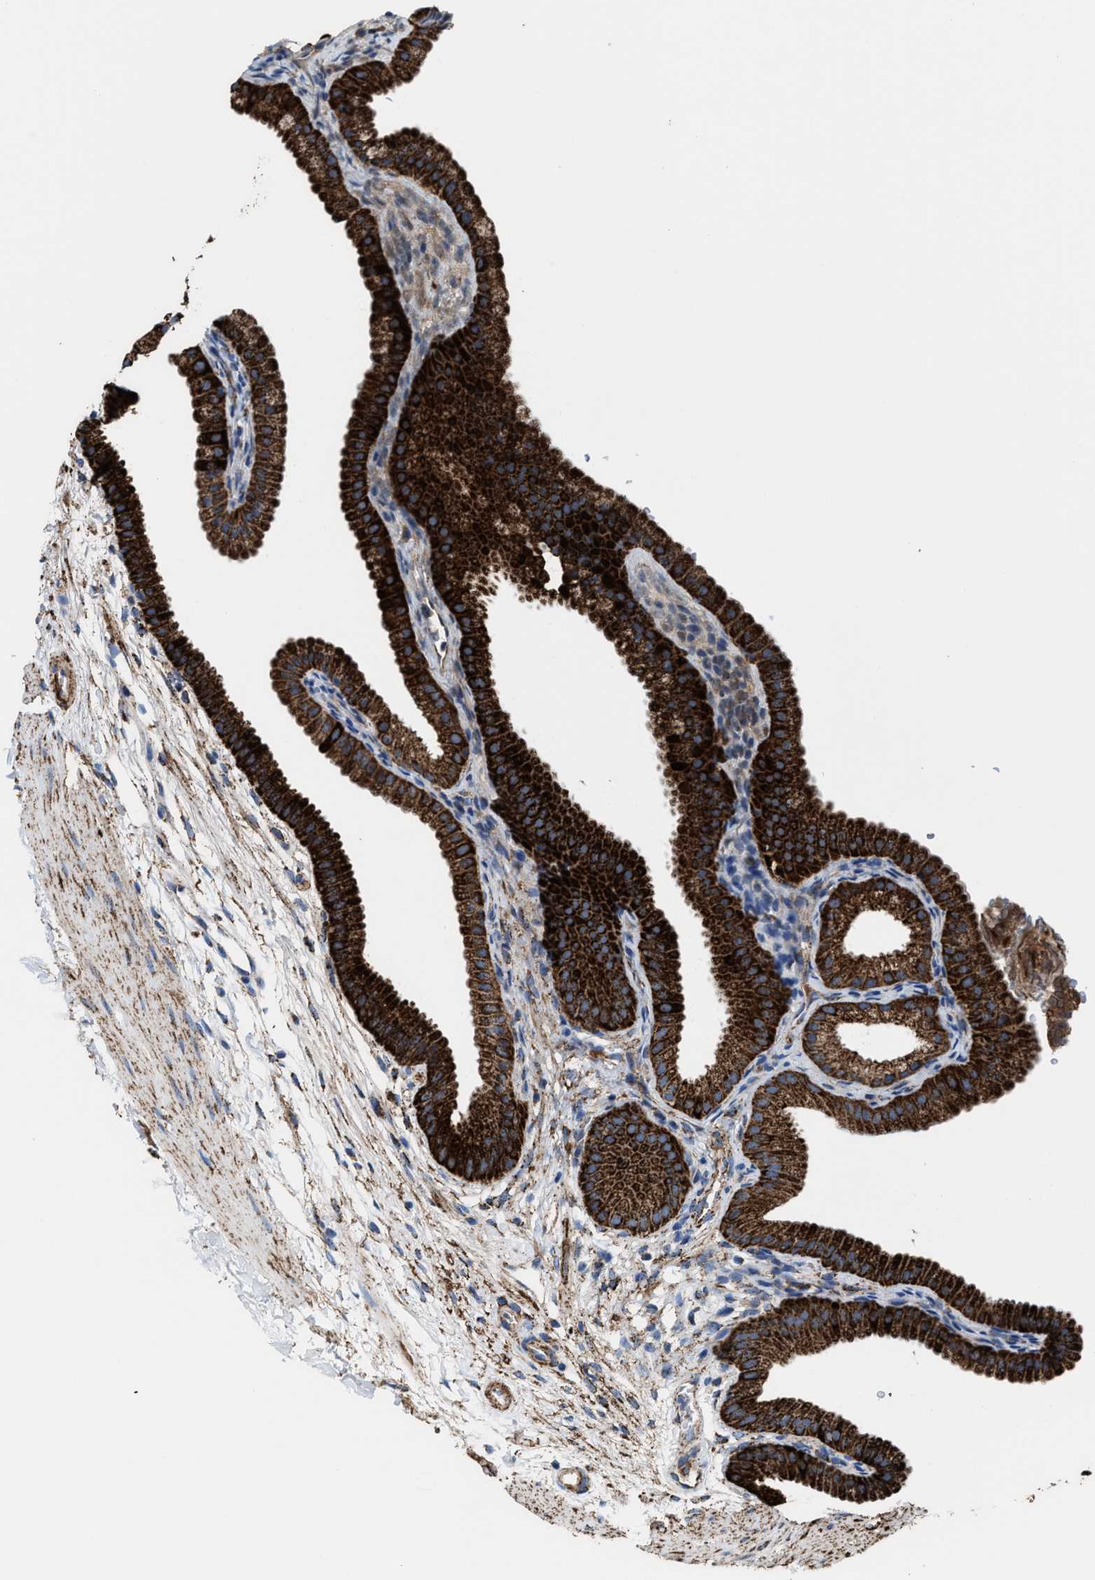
{"staining": {"intensity": "strong", "quantity": ">75%", "location": "cytoplasmic/membranous"}, "tissue": "gallbladder", "cell_type": "Glandular cells", "image_type": "normal", "snomed": [{"axis": "morphology", "description": "Normal tissue, NOS"}, {"axis": "topography", "description": "Gallbladder"}], "caption": "About >75% of glandular cells in unremarkable human gallbladder display strong cytoplasmic/membranous protein expression as visualized by brown immunohistochemical staining.", "gene": "ALDH1B1", "patient": {"sex": "female", "age": 64}}